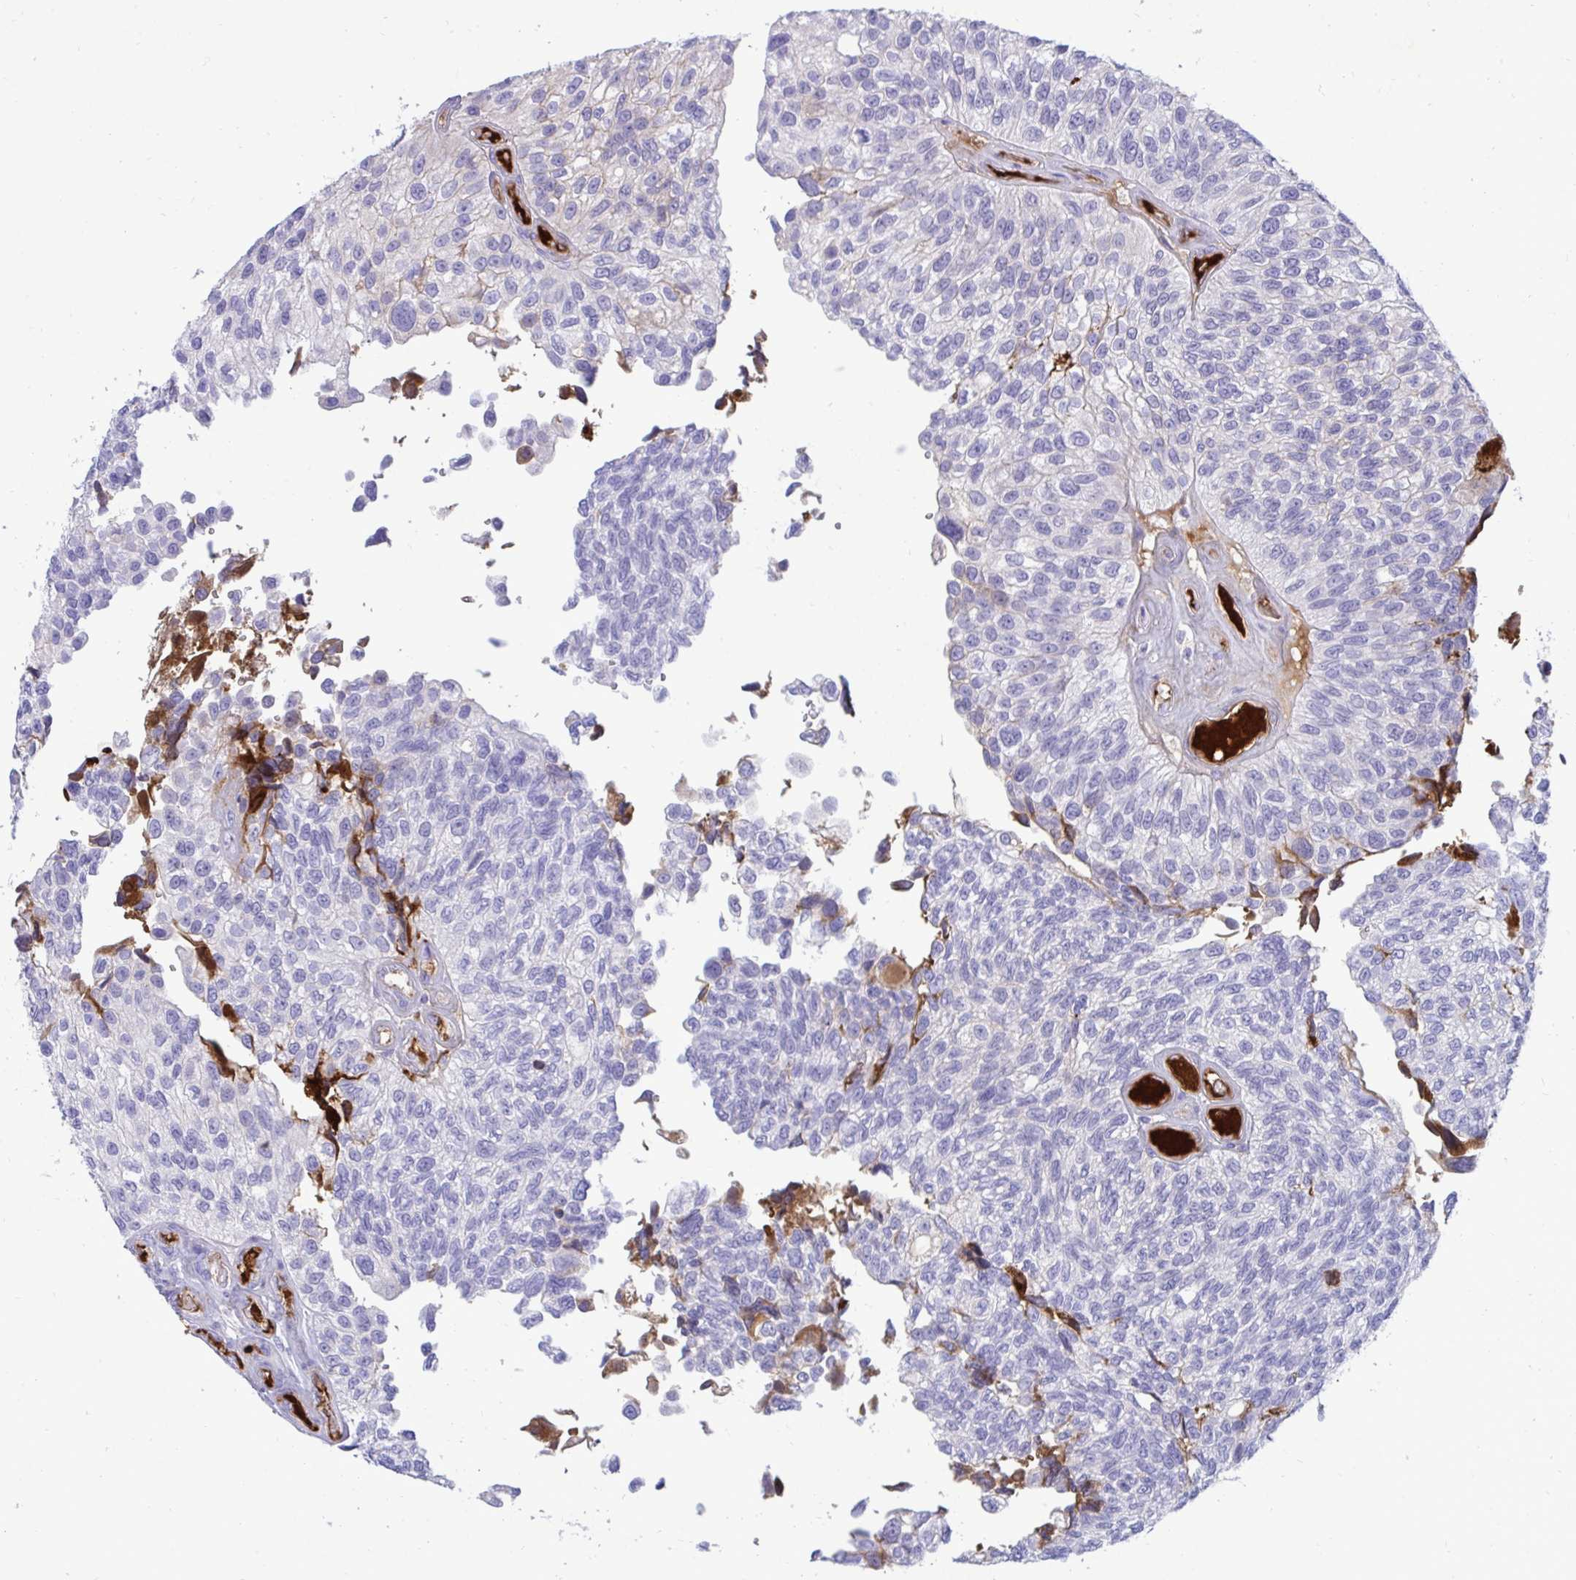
{"staining": {"intensity": "negative", "quantity": "none", "location": "none"}, "tissue": "urothelial cancer", "cell_type": "Tumor cells", "image_type": "cancer", "snomed": [{"axis": "morphology", "description": "Urothelial carcinoma, NOS"}, {"axis": "topography", "description": "Urinary bladder"}], "caption": "The immunohistochemistry (IHC) photomicrograph has no significant expression in tumor cells of urothelial cancer tissue. (DAB IHC, high magnification).", "gene": "F2", "patient": {"sex": "male", "age": 87}}